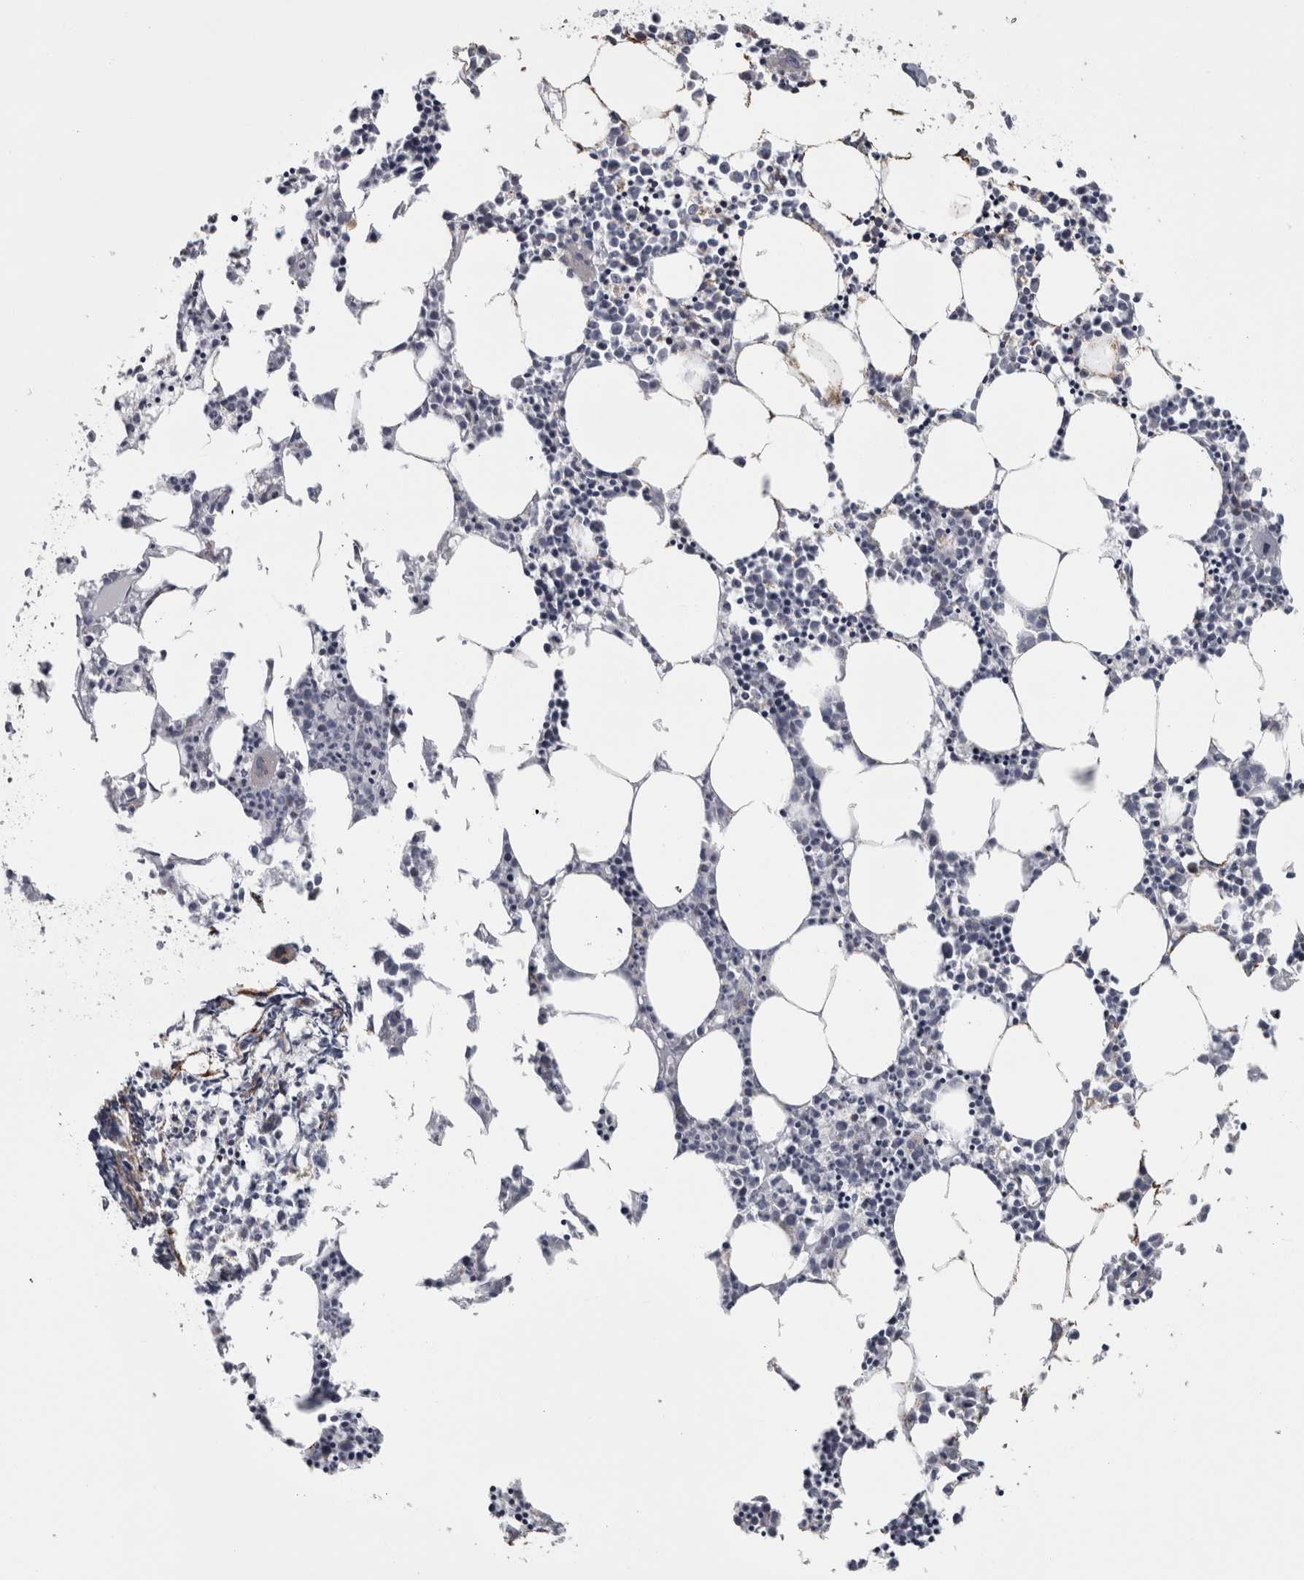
{"staining": {"intensity": "negative", "quantity": "none", "location": "none"}, "tissue": "bone marrow", "cell_type": "Hematopoietic cells", "image_type": "normal", "snomed": [{"axis": "morphology", "description": "Normal tissue, NOS"}, {"axis": "morphology", "description": "Inflammation, NOS"}, {"axis": "topography", "description": "Bone marrow"}], "caption": "An image of bone marrow stained for a protein exhibits no brown staining in hematopoietic cells.", "gene": "DBT", "patient": {"sex": "female", "age": 62}}